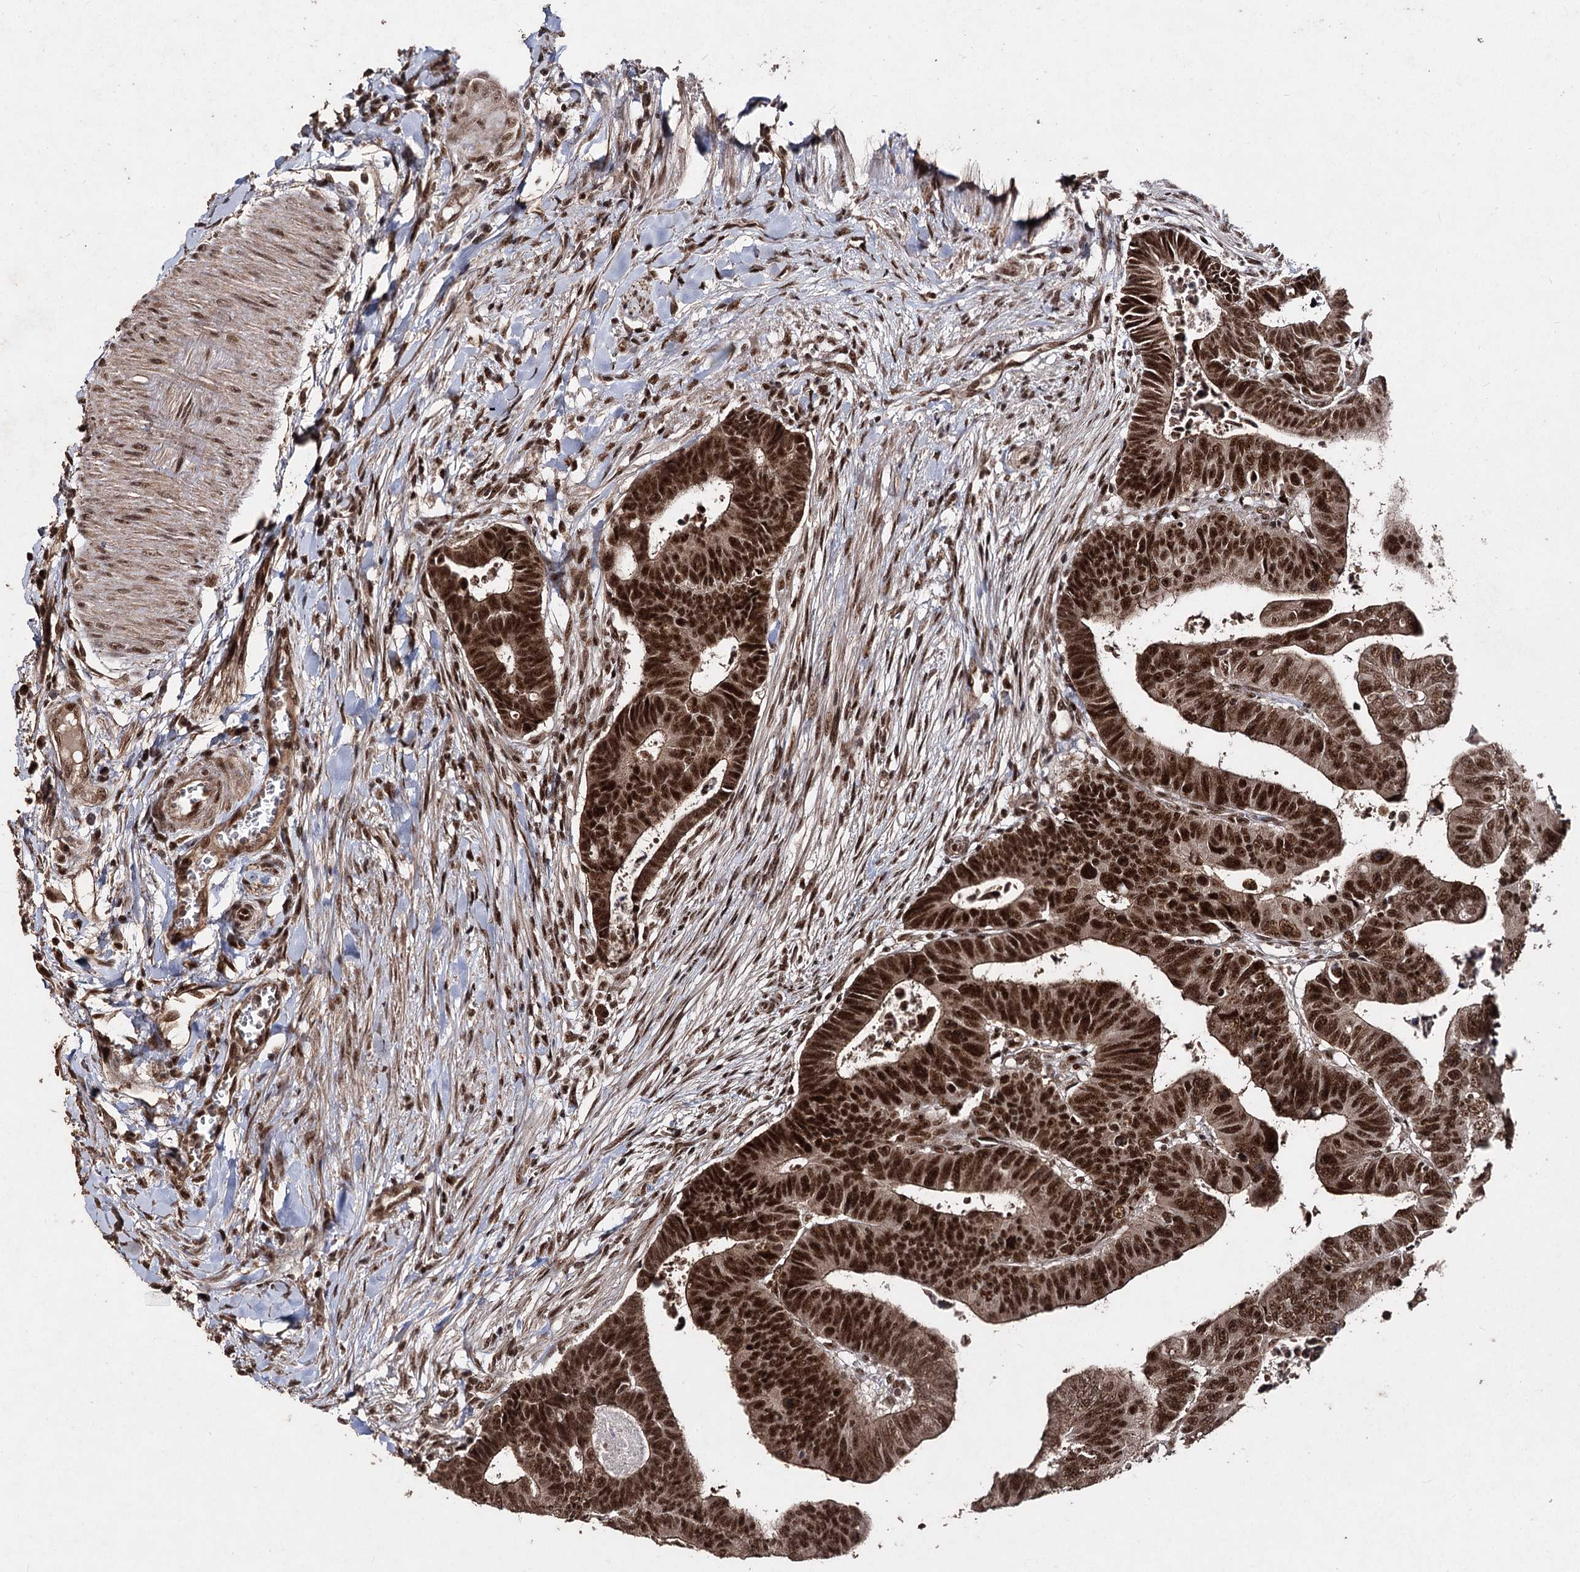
{"staining": {"intensity": "strong", "quantity": ">75%", "location": "nuclear"}, "tissue": "colorectal cancer", "cell_type": "Tumor cells", "image_type": "cancer", "snomed": [{"axis": "morphology", "description": "Normal tissue, NOS"}, {"axis": "morphology", "description": "Adenocarcinoma, NOS"}, {"axis": "topography", "description": "Rectum"}], "caption": "Immunohistochemical staining of colorectal cancer (adenocarcinoma) displays high levels of strong nuclear positivity in approximately >75% of tumor cells.", "gene": "U2SURP", "patient": {"sex": "female", "age": 65}}